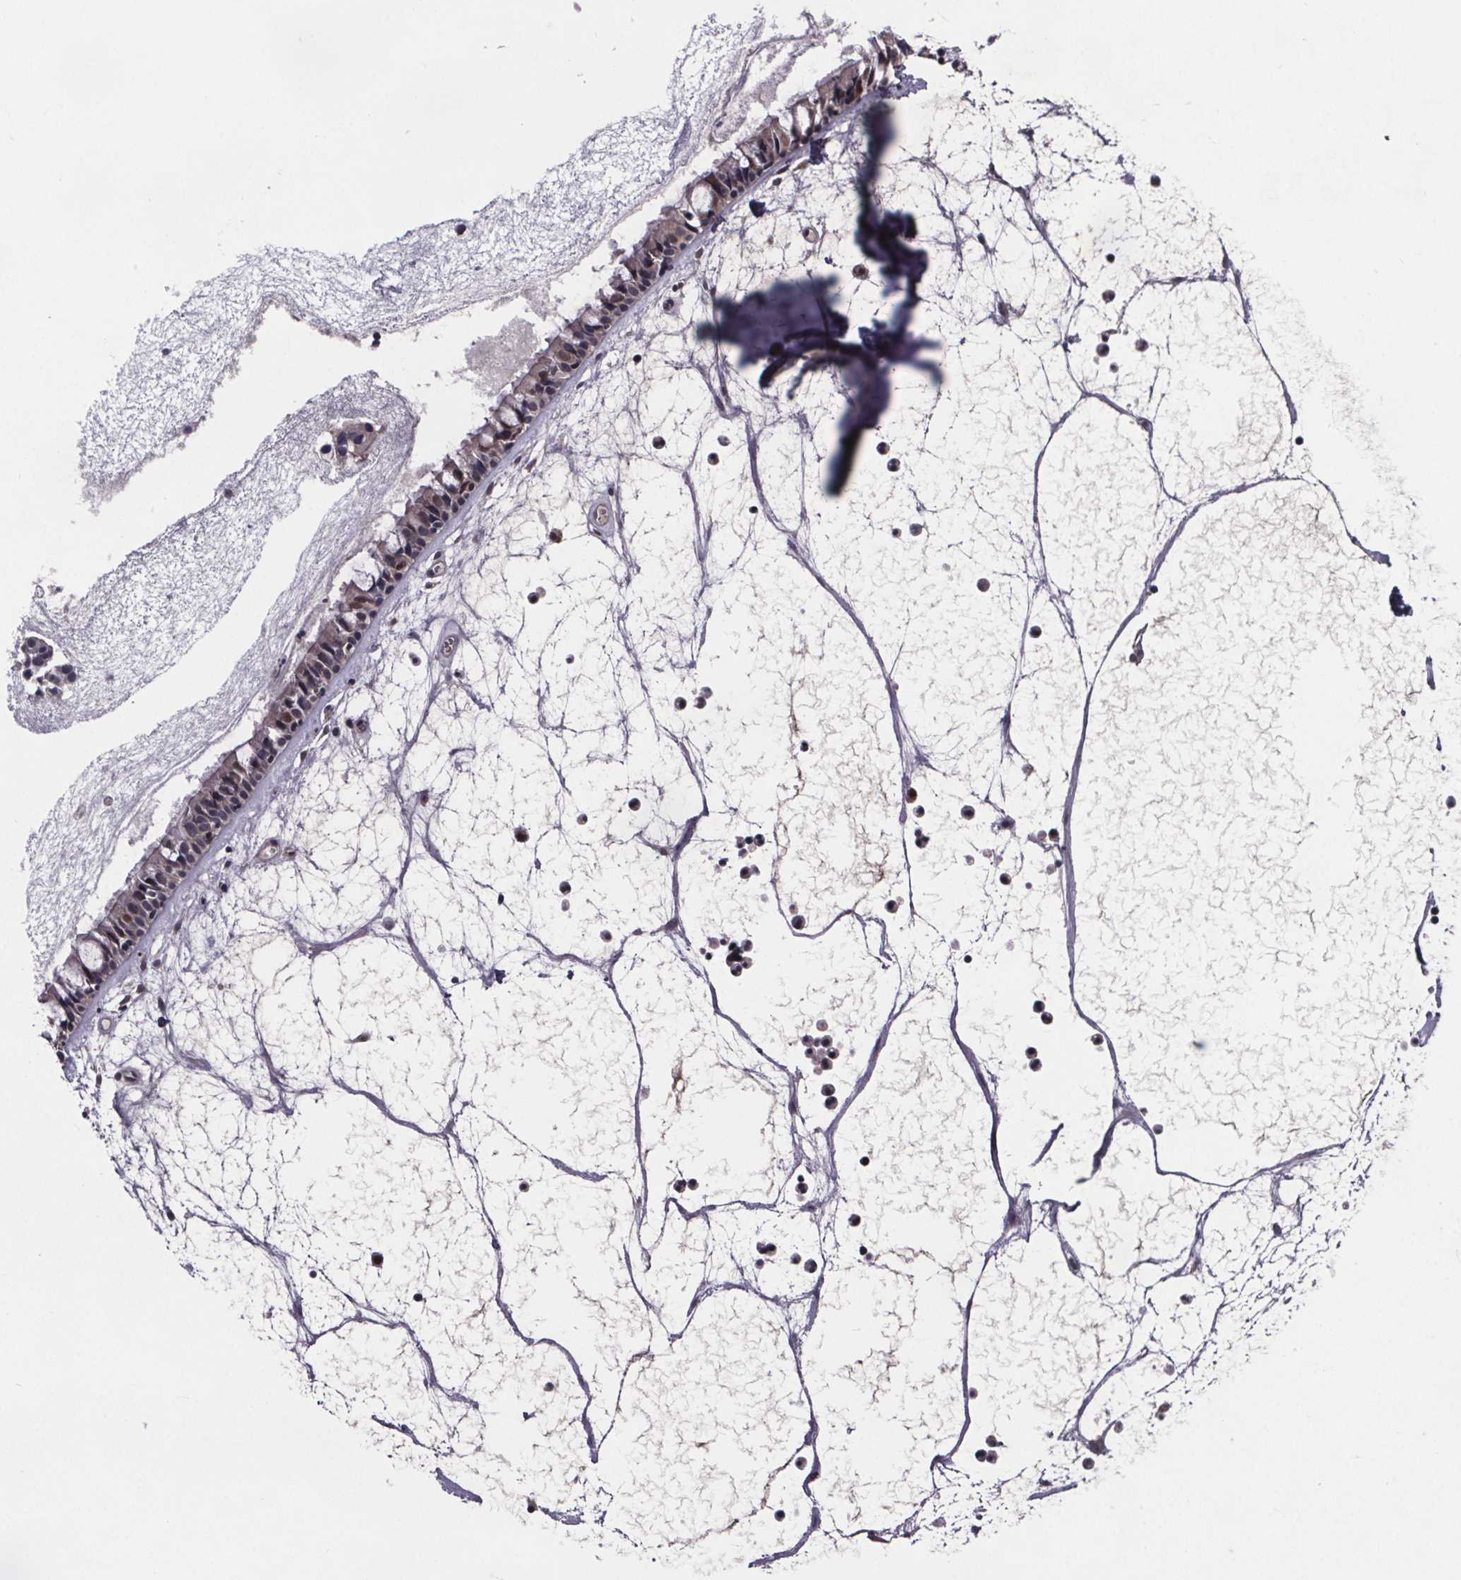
{"staining": {"intensity": "moderate", "quantity": "25%-75%", "location": "nuclear"}, "tissue": "nasopharynx", "cell_type": "Respiratory epithelial cells", "image_type": "normal", "snomed": [{"axis": "morphology", "description": "Normal tissue, NOS"}, {"axis": "topography", "description": "Nasopharynx"}], "caption": "The image demonstrates immunohistochemical staining of normal nasopharynx. There is moderate nuclear positivity is appreciated in approximately 25%-75% of respiratory epithelial cells. The staining was performed using DAB (3,3'-diaminobenzidine) to visualize the protein expression in brown, while the nuclei were stained in blue with hematoxylin (Magnification: 20x).", "gene": "FN3KRP", "patient": {"sex": "male", "age": 31}}